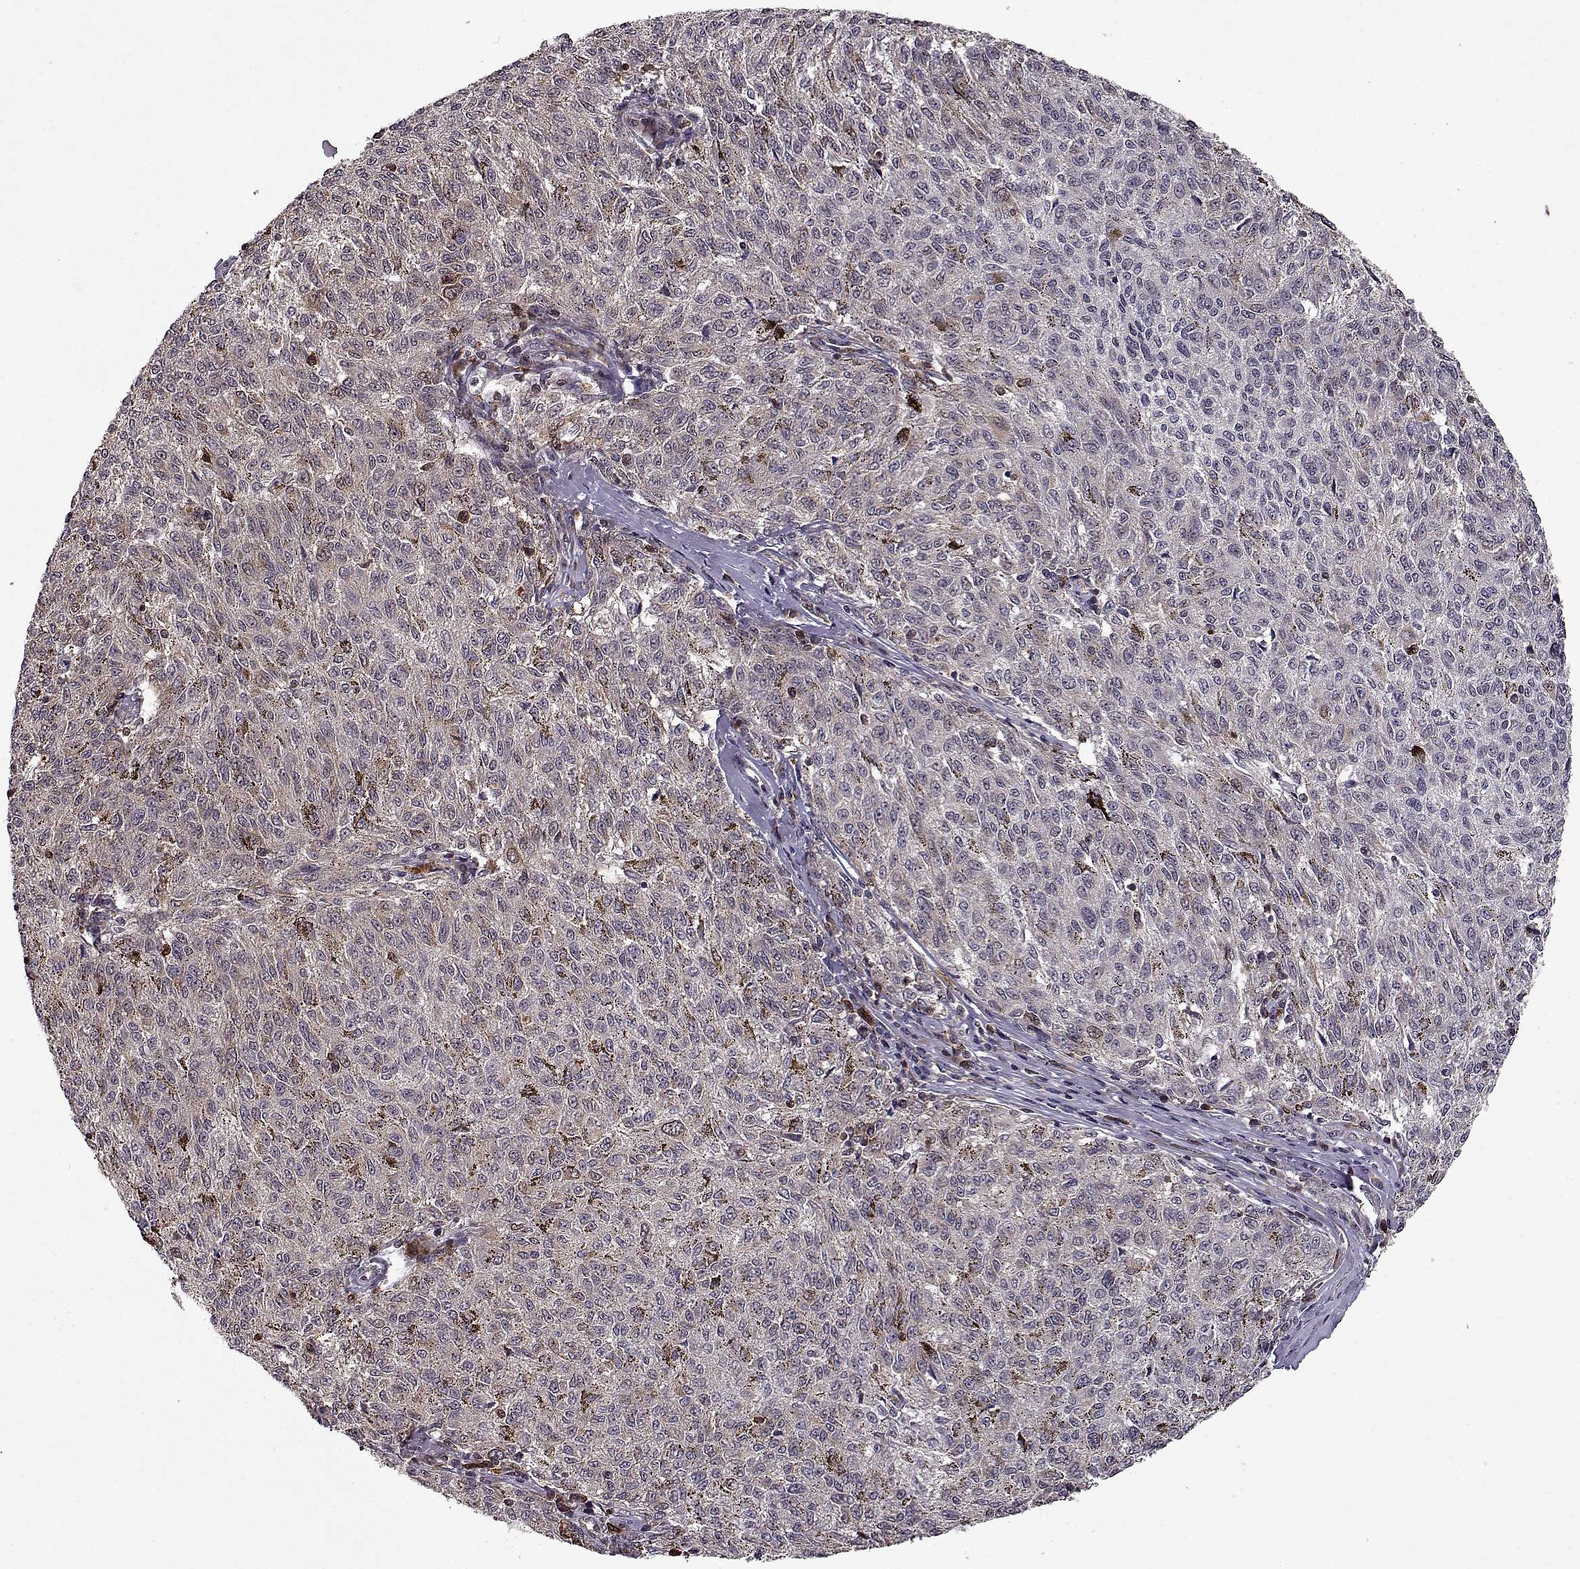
{"staining": {"intensity": "weak", "quantity": "<25%", "location": "cytoplasmic/membranous"}, "tissue": "melanoma", "cell_type": "Tumor cells", "image_type": "cancer", "snomed": [{"axis": "morphology", "description": "Malignant melanoma, NOS"}, {"axis": "topography", "description": "Skin"}], "caption": "DAB (3,3'-diaminobenzidine) immunohistochemical staining of human melanoma exhibits no significant expression in tumor cells.", "gene": "RANBP1", "patient": {"sex": "female", "age": 72}}